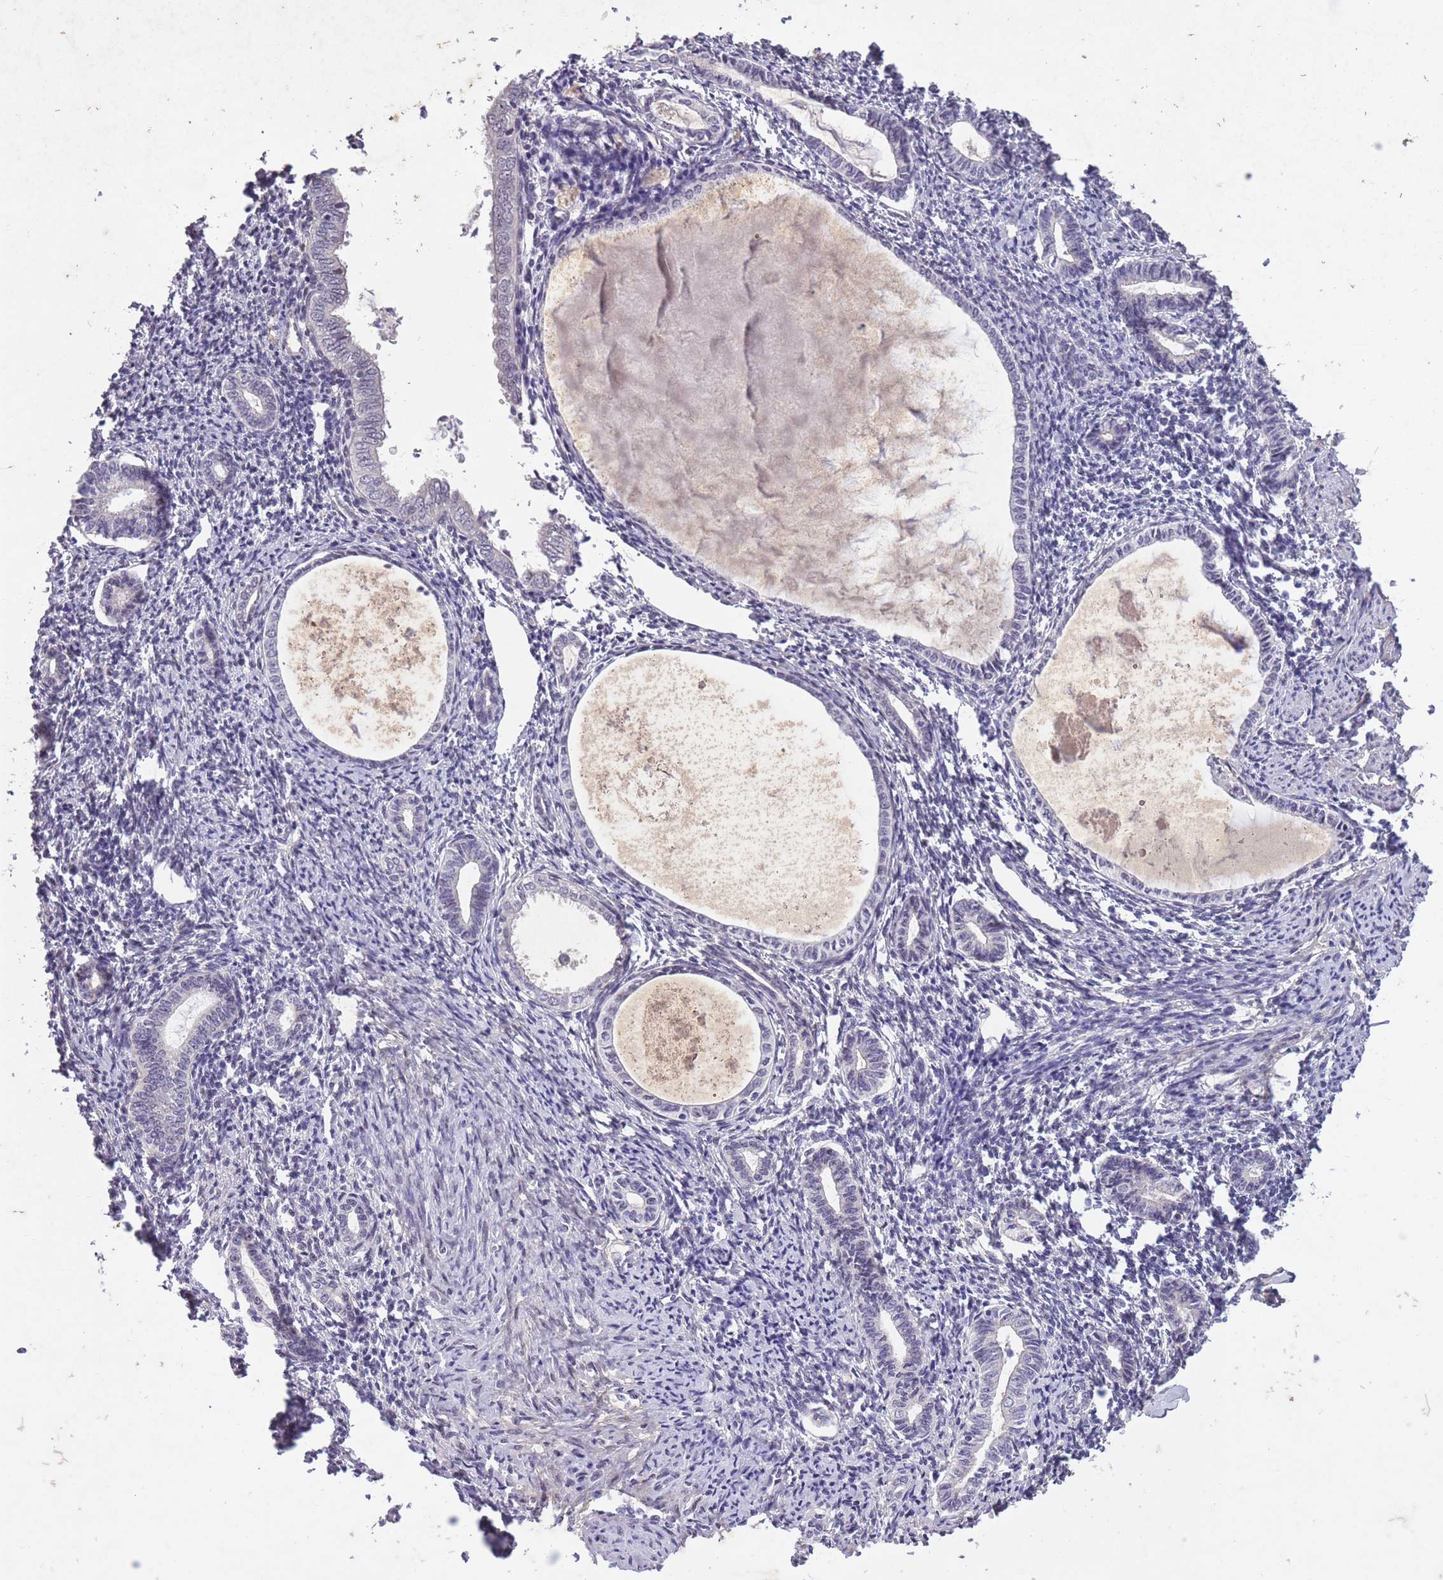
{"staining": {"intensity": "negative", "quantity": "none", "location": "none"}, "tissue": "endometrium", "cell_type": "Cells in endometrial stroma", "image_type": "normal", "snomed": [{"axis": "morphology", "description": "Normal tissue, NOS"}, {"axis": "topography", "description": "Endometrium"}], "caption": "Immunohistochemical staining of normal human endometrium demonstrates no significant expression in cells in endometrial stroma. (DAB (3,3'-diaminobenzidine) immunohistochemistry, high magnification).", "gene": "CBX6", "patient": {"sex": "female", "age": 63}}